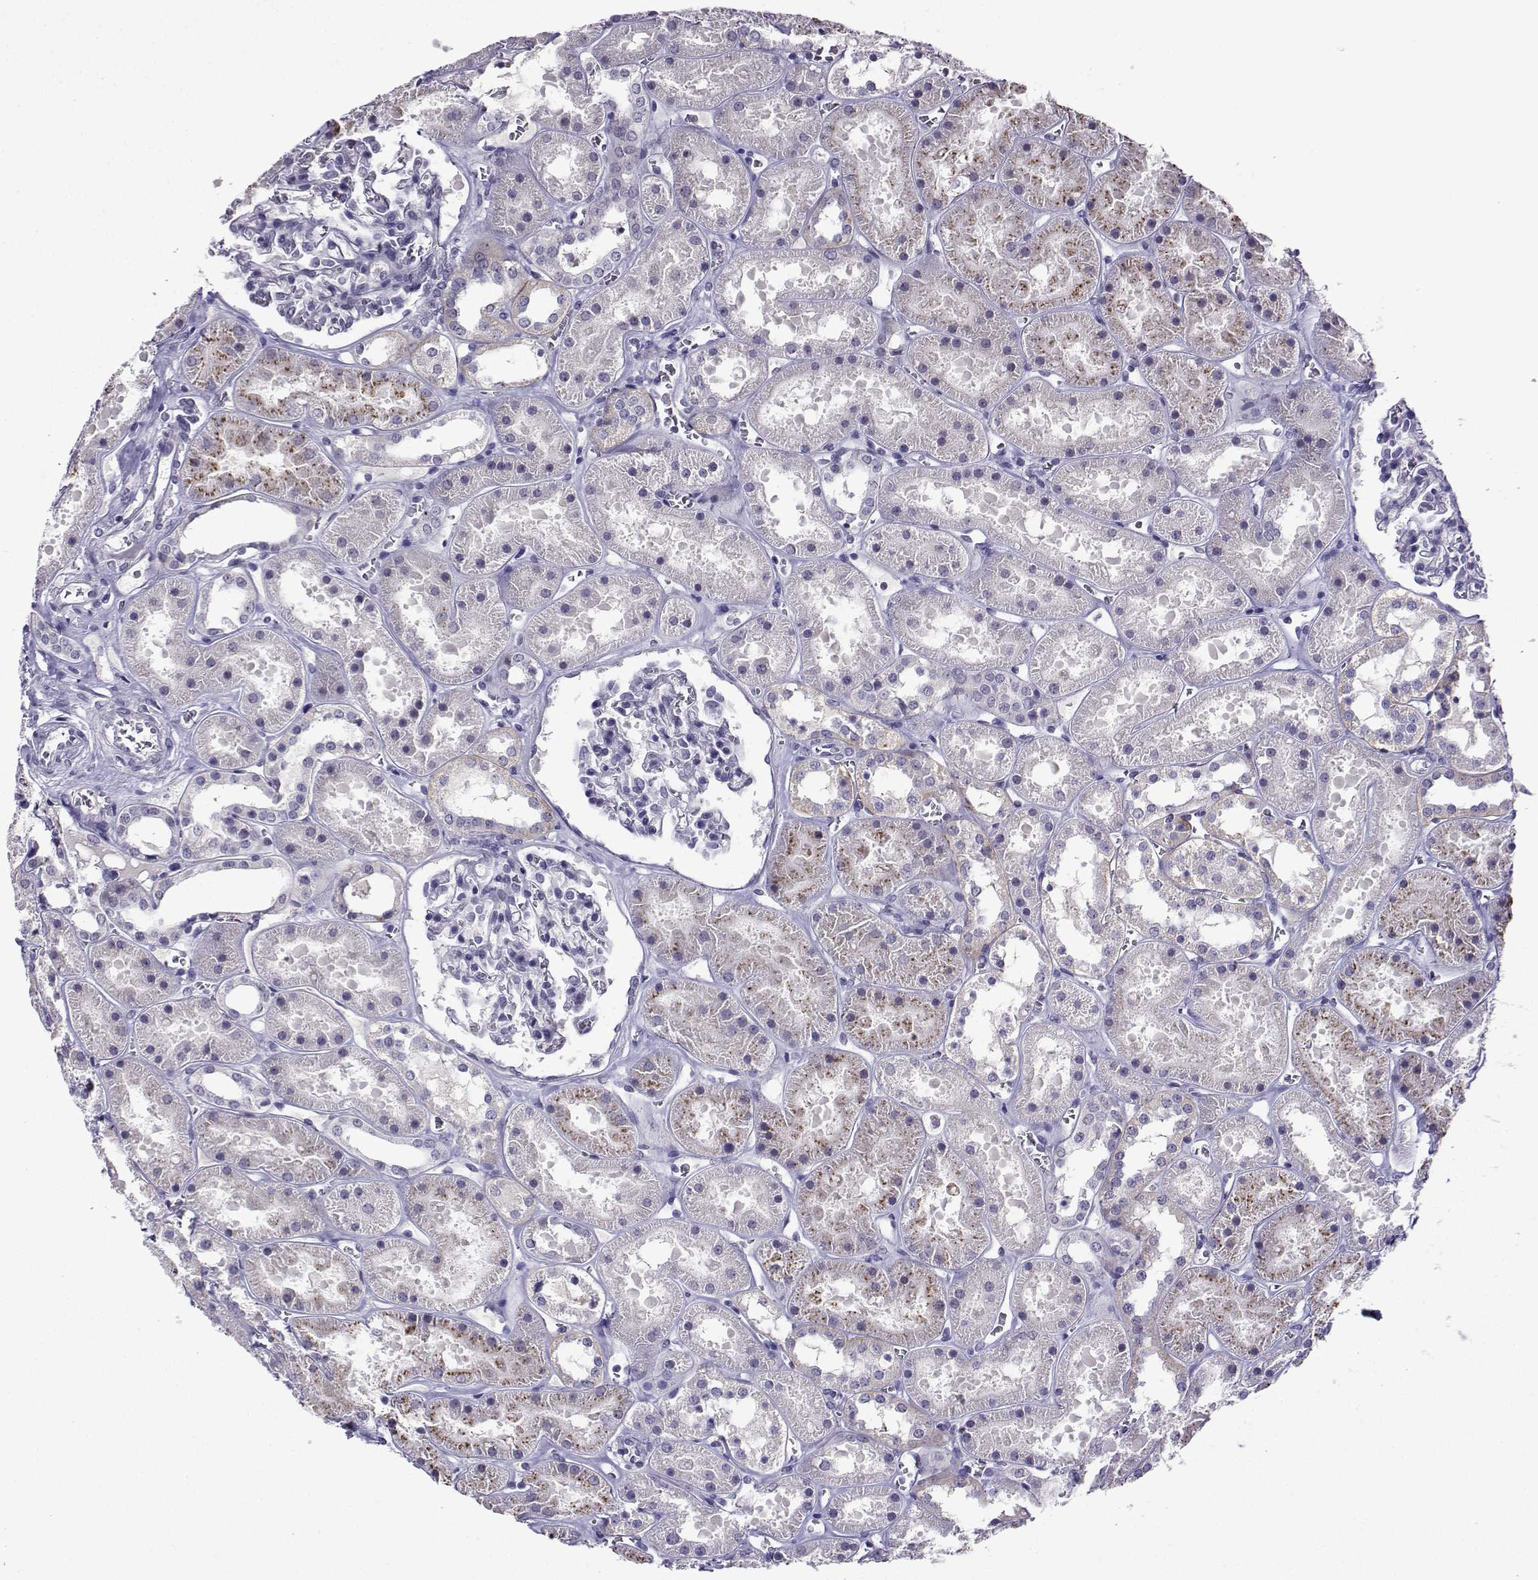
{"staining": {"intensity": "negative", "quantity": "none", "location": "none"}, "tissue": "kidney", "cell_type": "Cells in glomeruli", "image_type": "normal", "snomed": [{"axis": "morphology", "description": "Normal tissue, NOS"}, {"axis": "topography", "description": "Kidney"}], "caption": "There is no significant expression in cells in glomeruli of kidney. (DAB (3,3'-diaminobenzidine) immunohistochemistry (IHC) with hematoxylin counter stain).", "gene": "LRFN2", "patient": {"sex": "female", "age": 41}}